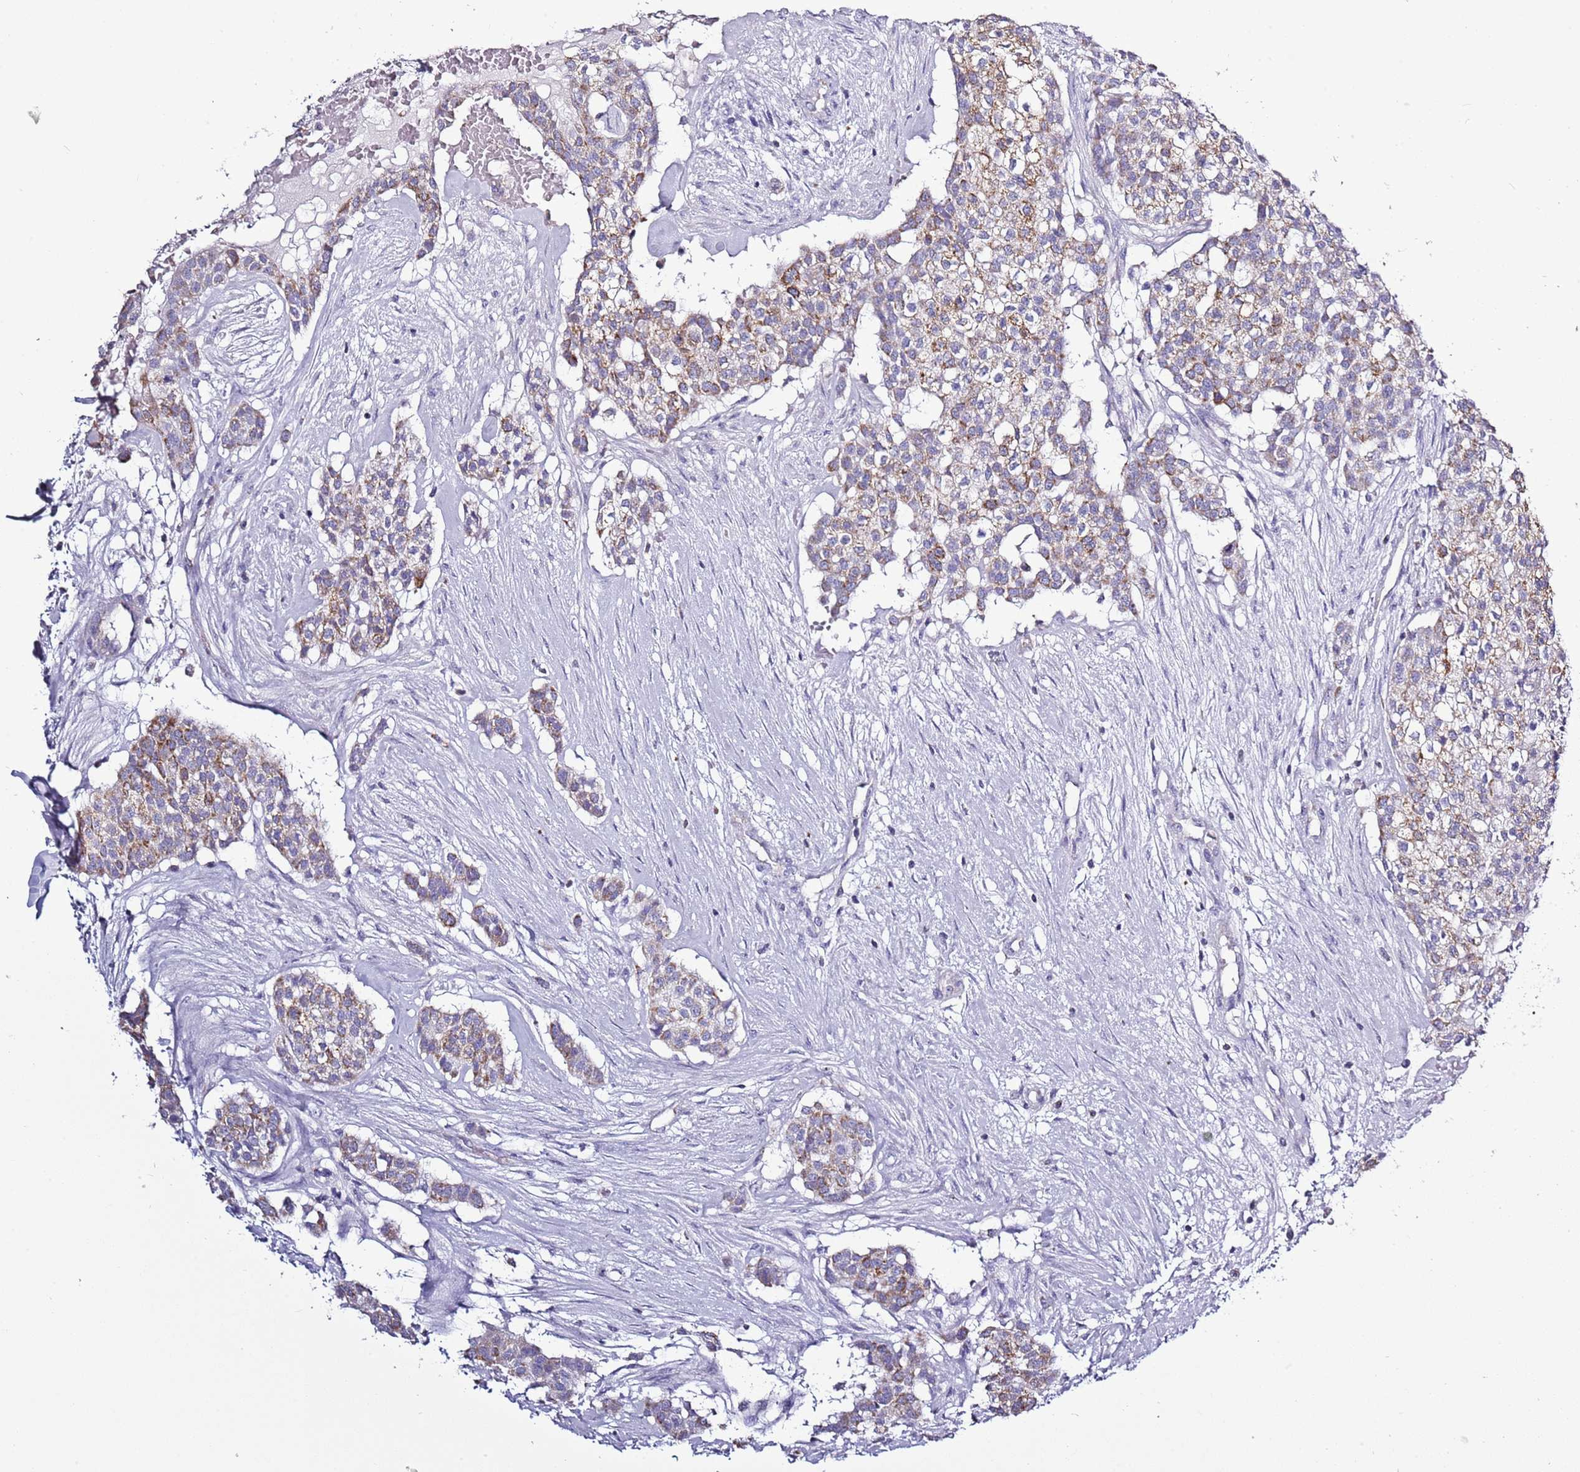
{"staining": {"intensity": "moderate", "quantity": "25%-75%", "location": "cytoplasmic/membranous"}, "tissue": "head and neck cancer", "cell_type": "Tumor cells", "image_type": "cancer", "snomed": [{"axis": "morphology", "description": "Adenocarcinoma, NOS"}, {"axis": "topography", "description": "Head-Neck"}], "caption": "The histopathology image displays a brown stain indicating the presence of a protein in the cytoplasmic/membranous of tumor cells in head and neck adenocarcinoma. Nuclei are stained in blue.", "gene": "SLC23A1", "patient": {"sex": "male", "age": 81}}